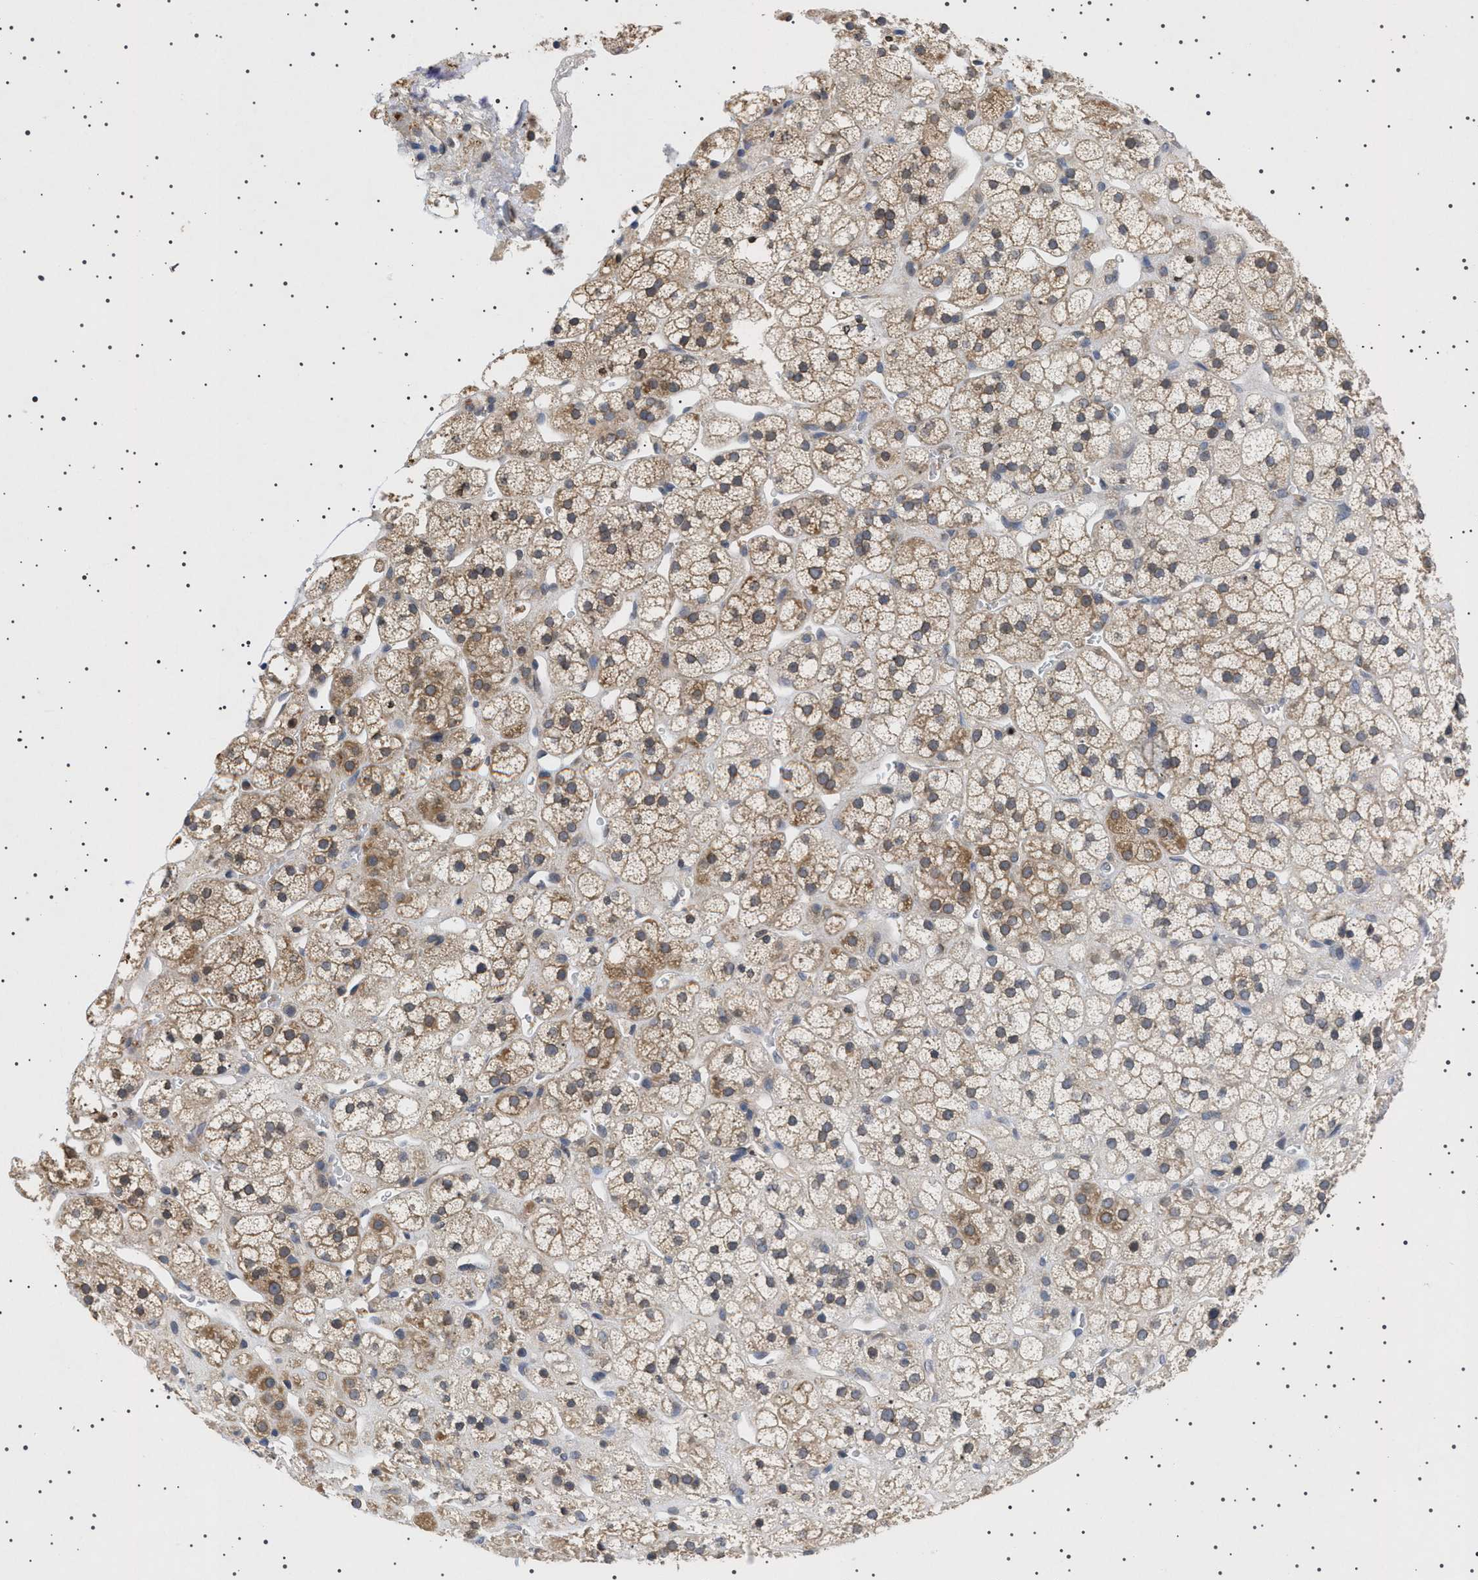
{"staining": {"intensity": "moderate", "quantity": ">75%", "location": "cytoplasmic/membranous,nuclear"}, "tissue": "adrenal gland", "cell_type": "Glandular cells", "image_type": "normal", "snomed": [{"axis": "morphology", "description": "Normal tissue, NOS"}, {"axis": "topography", "description": "Adrenal gland"}], "caption": "Adrenal gland stained with DAB immunohistochemistry displays medium levels of moderate cytoplasmic/membranous,nuclear staining in about >75% of glandular cells.", "gene": "NUP93", "patient": {"sex": "male", "age": 56}}